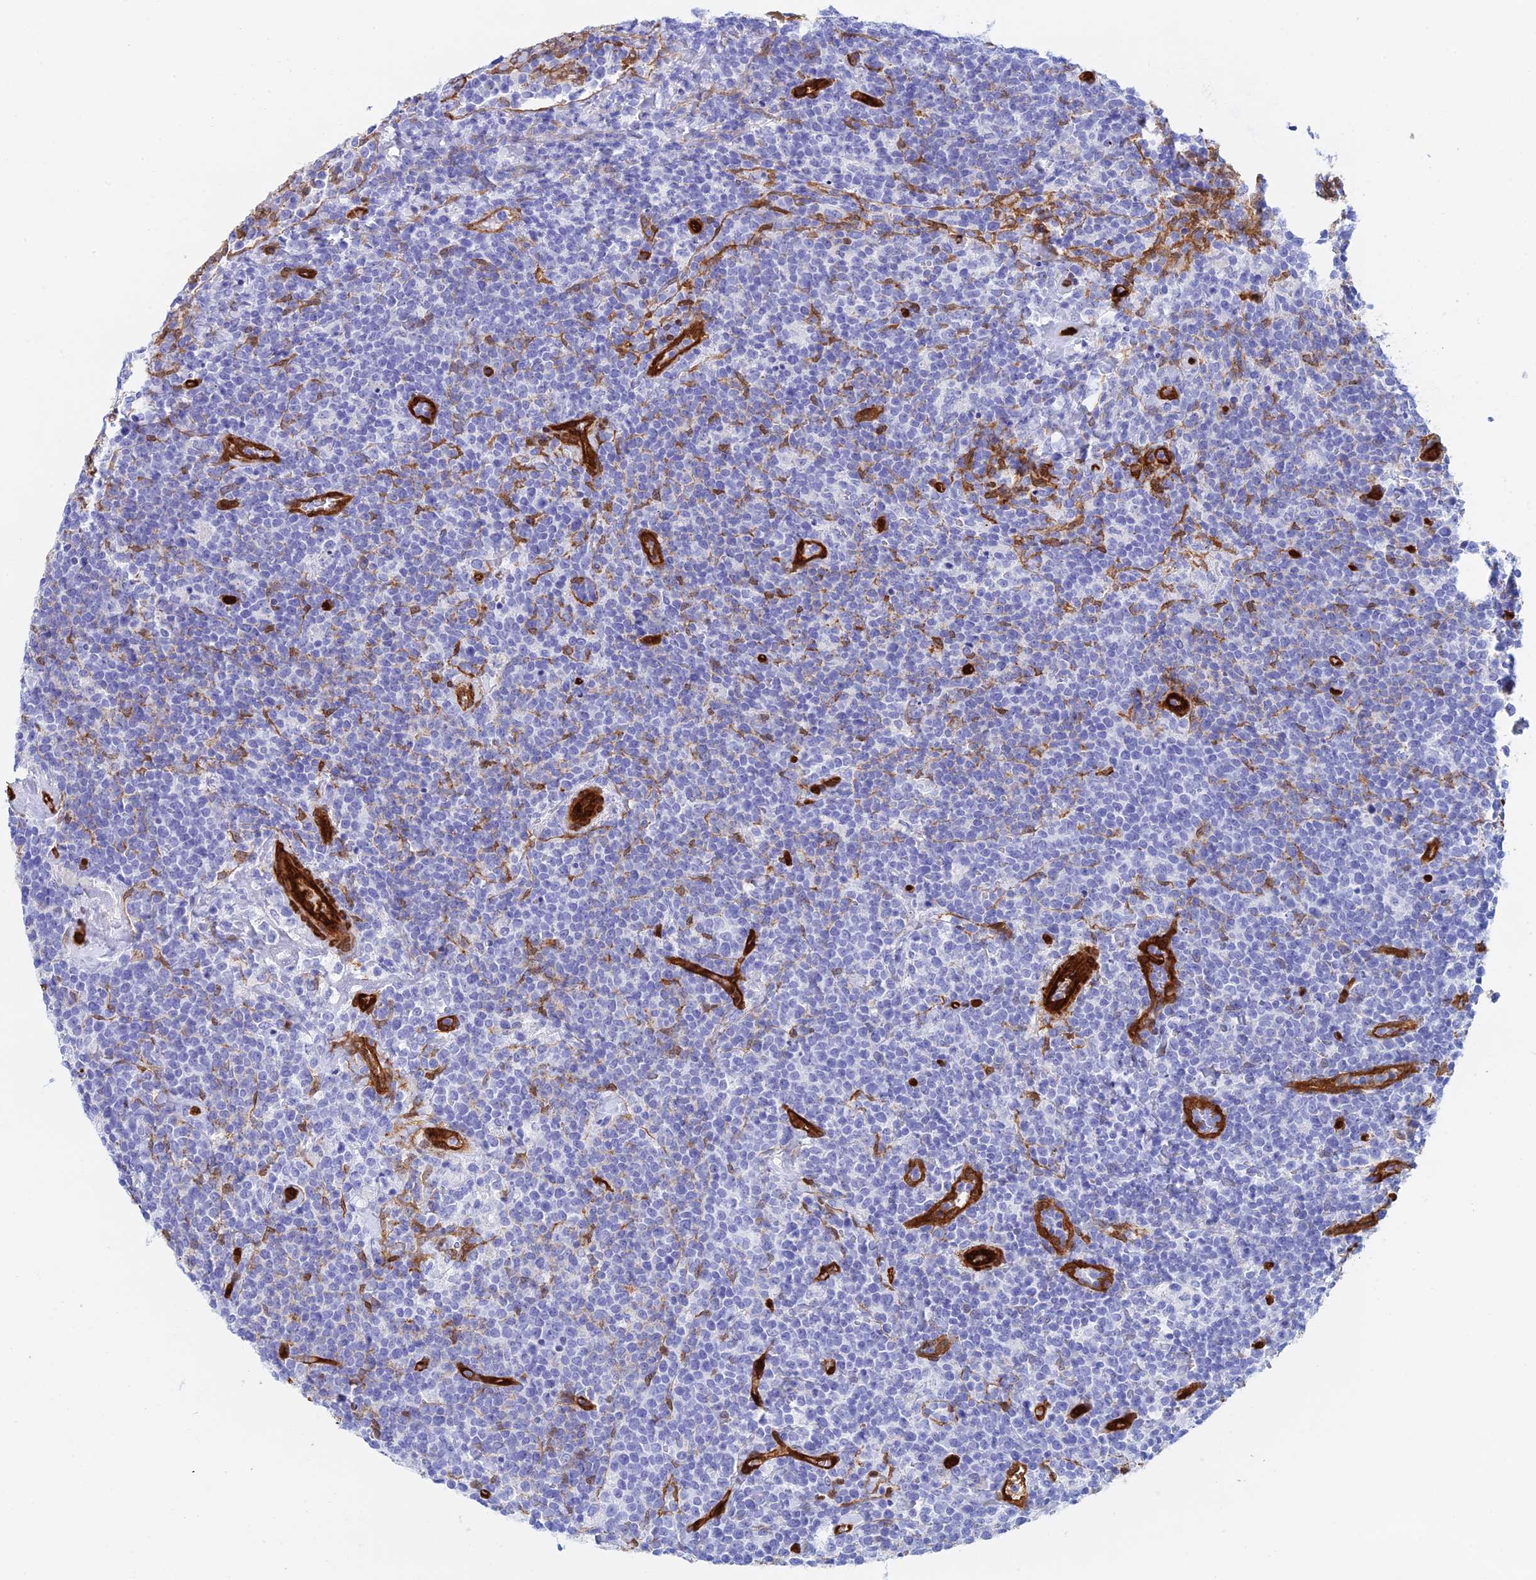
{"staining": {"intensity": "negative", "quantity": "none", "location": "none"}, "tissue": "lymphoma", "cell_type": "Tumor cells", "image_type": "cancer", "snomed": [{"axis": "morphology", "description": "Malignant lymphoma, non-Hodgkin's type, High grade"}, {"axis": "topography", "description": "Lymph node"}], "caption": "High magnification brightfield microscopy of lymphoma stained with DAB (brown) and counterstained with hematoxylin (blue): tumor cells show no significant staining.", "gene": "CRIP2", "patient": {"sex": "male", "age": 61}}